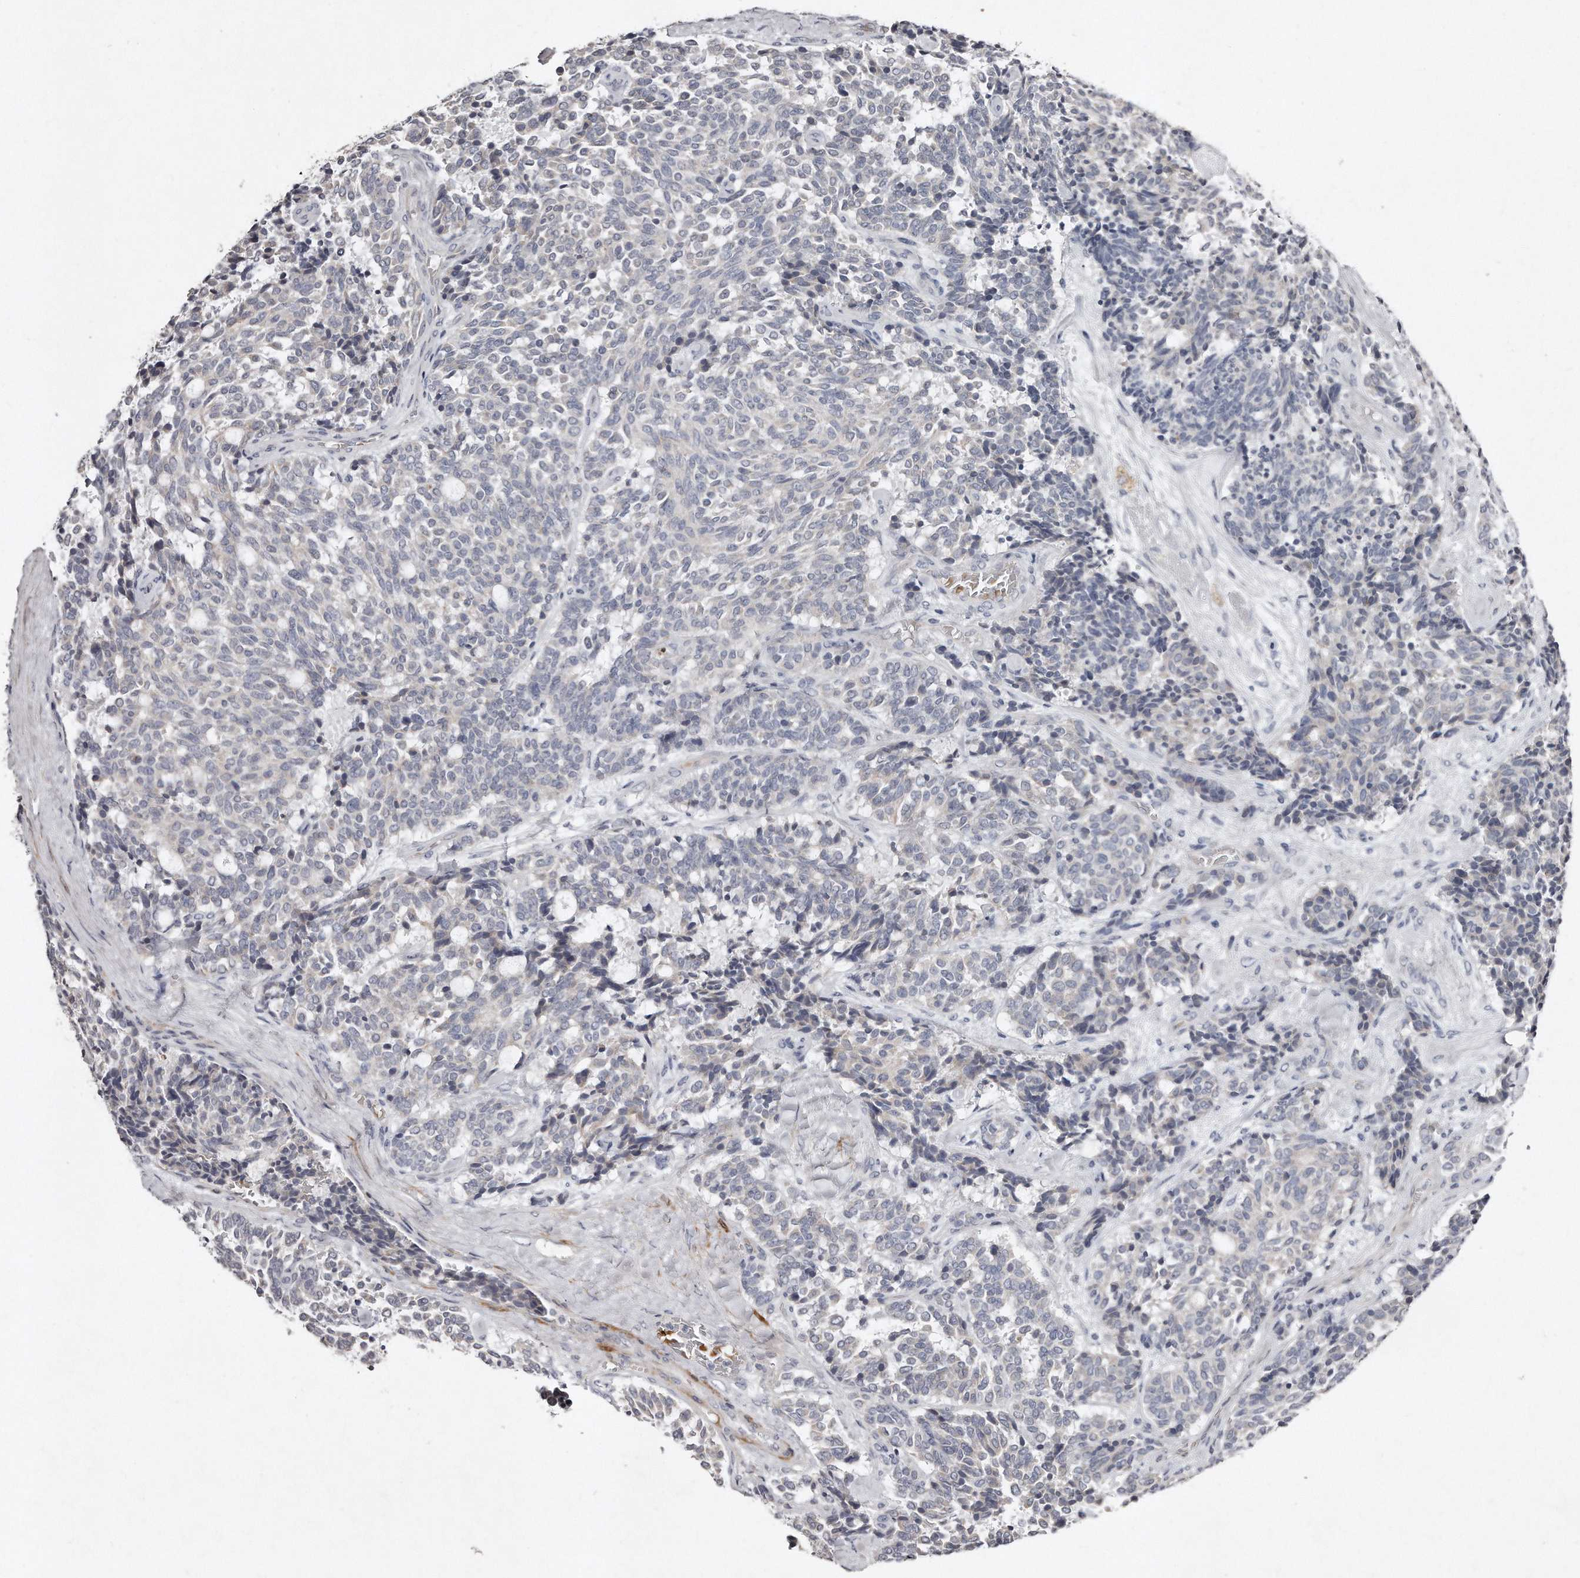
{"staining": {"intensity": "negative", "quantity": "none", "location": "none"}, "tissue": "carcinoid", "cell_type": "Tumor cells", "image_type": "cancer", "snomed": [{"axis": "morphology", "description": "Carcinoid, malignant, NOS"}, {"axis": "topography", "description": "Pancreas"}], "caption": "There is no significant staining in tumor cells of carcinoid.", "gene": "TECR", "patient": {"sex": "female", "age": 54}}